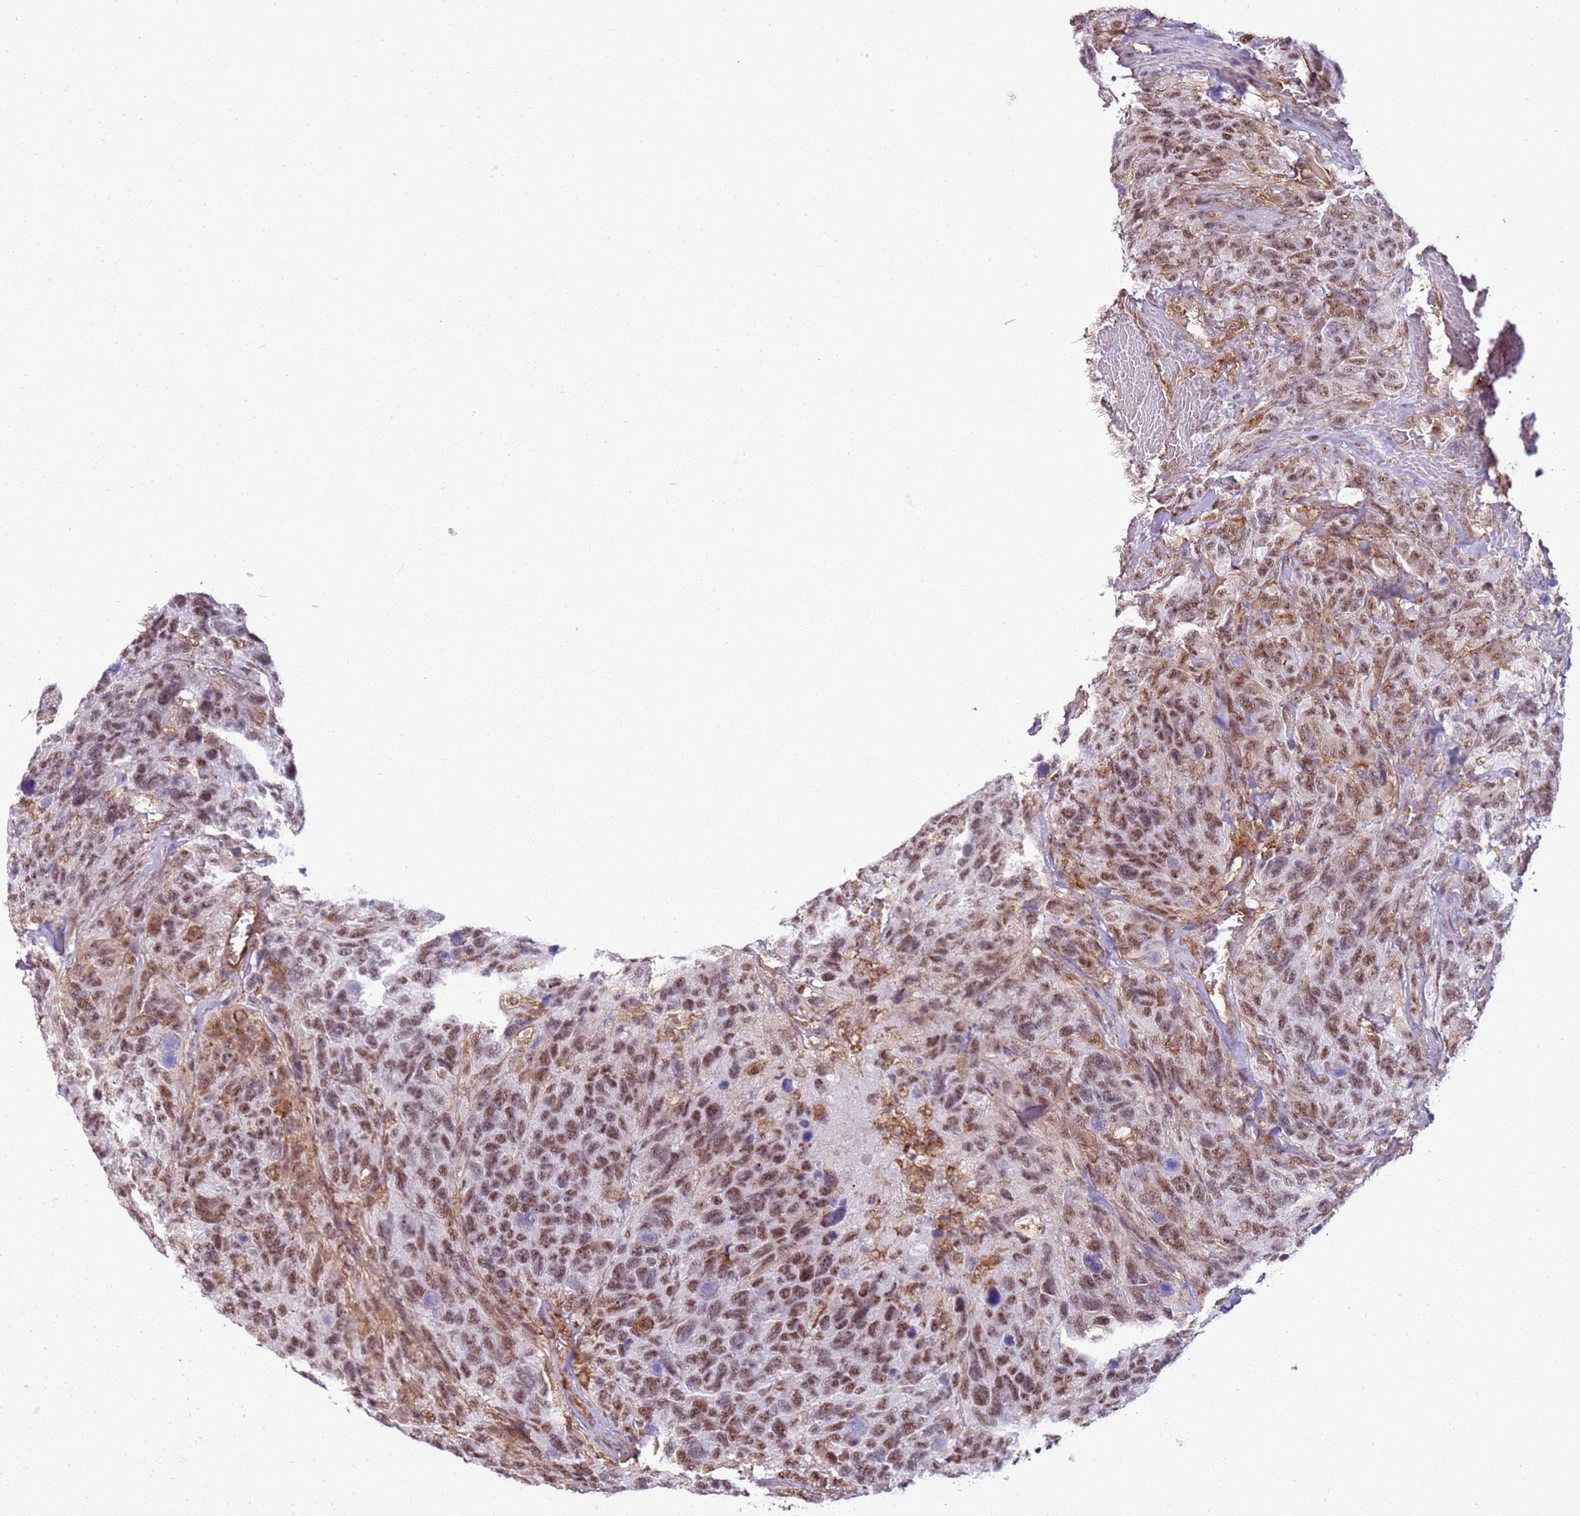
{"staining": {"intensity": "moderate", "quantity": ">75%", "location": "nuclear"}, "tissue": "glioma", "cell_type": "Tumor cells", "image_type": "cancer", "snomed": [{"axis": "morphology", "description": "Glioma, malignant, High grade"}, {"axis": "topography", "description": "Brain"}], "caption": "Glioma was stained to show a protein in brown. There is medium levels of moderate nuclear staining in approximately >75% of tumor cells.", "gene": "GABRE", "patient": {"sex": "male", "age": 69}}